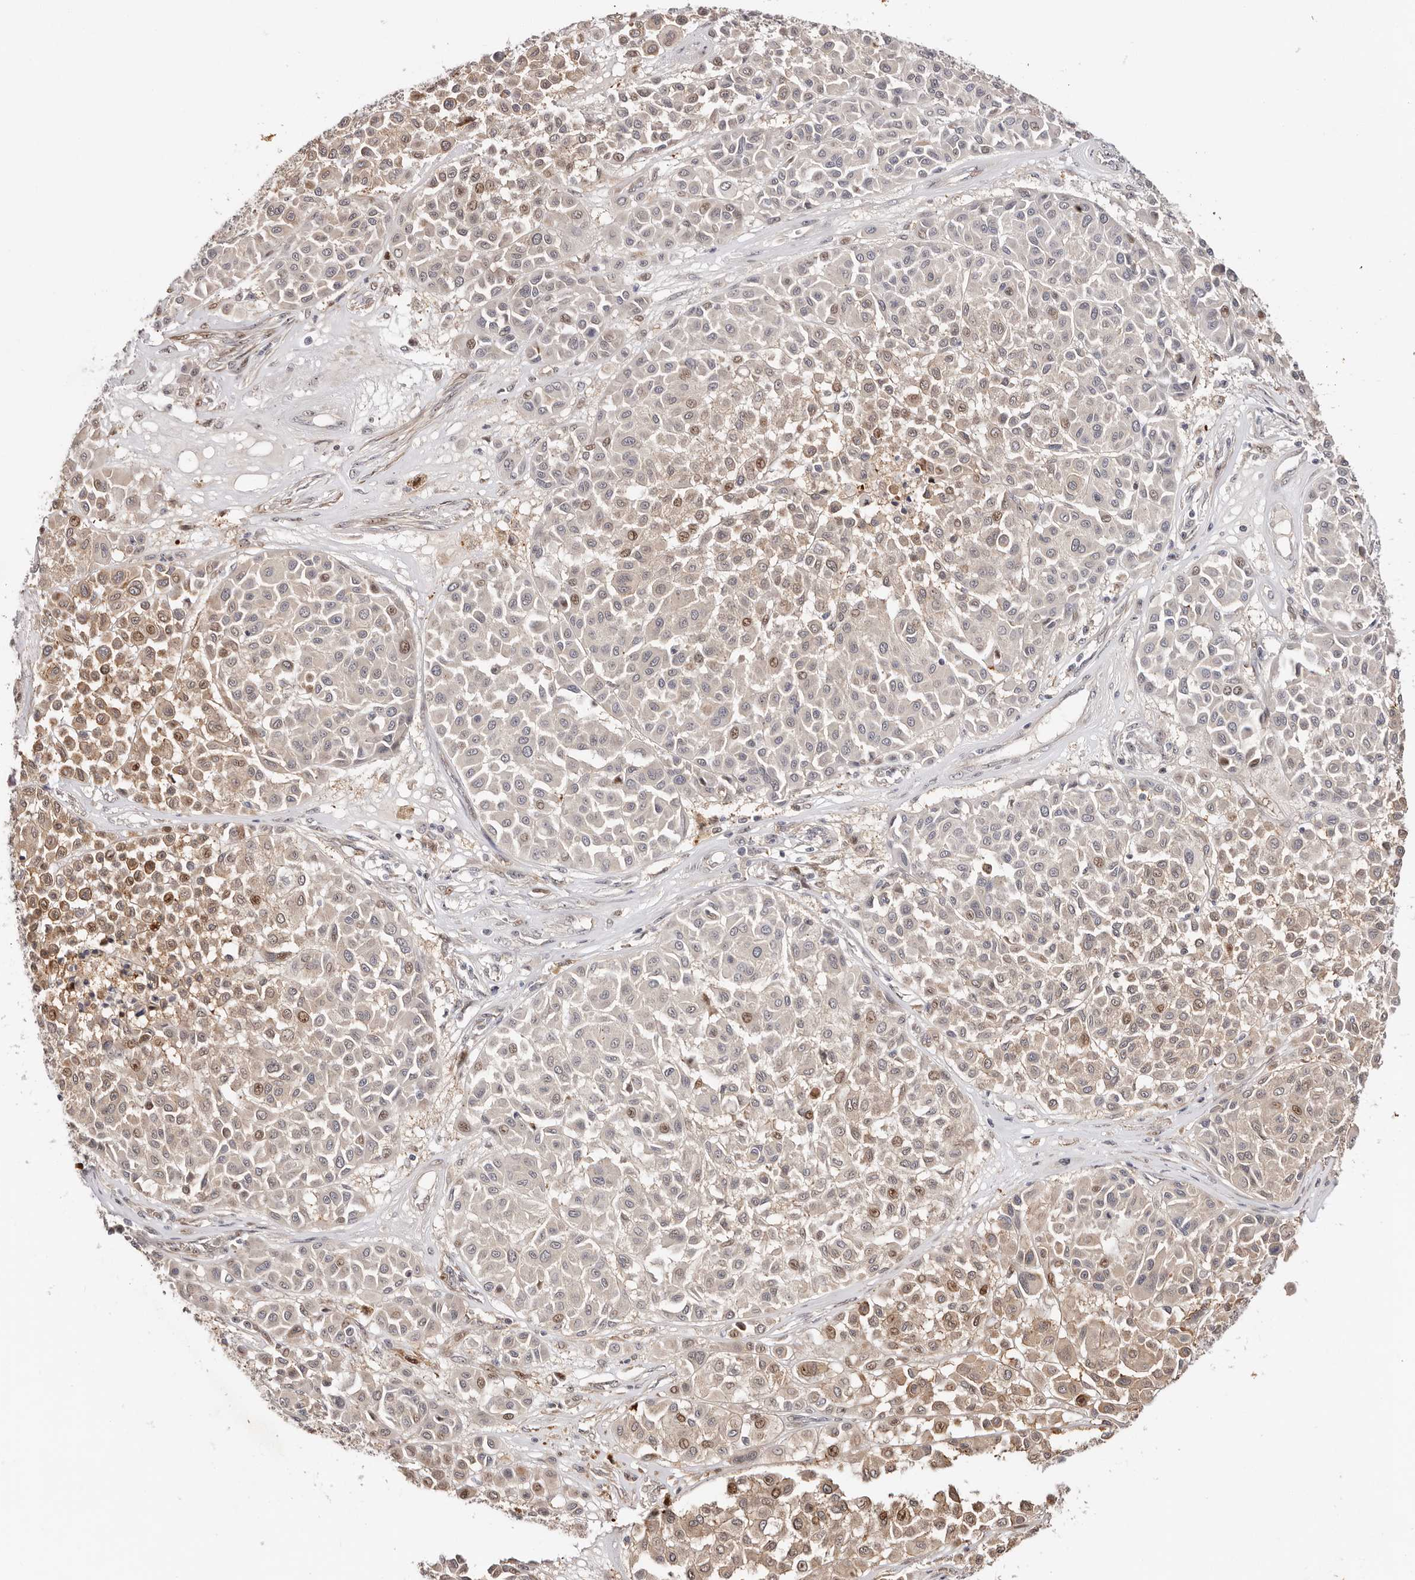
{"staining": {"intensity": "moderate", "quantity": "<25%", "location": "cytoplasmic/membranous,nuclear"}, "tissue": "melanoma", "cell_type": "Tumor cells", "image_type": "cancer", "snomed": [{"axis": "morphology", "description": "Malignant melanoma, Metastatic site"}, {"axis": "topography", "description": "Soft tissue"}], "caption": "A high-resolution micrograph shows immunohistochemistry (IHC) staining of melanoma, which displays moderate cytoplasmic/membranous and nuclear staining in about <25% of tumor cells.", "gene": "ODF2L", "patient": {"sex": "male", "age": 41}}